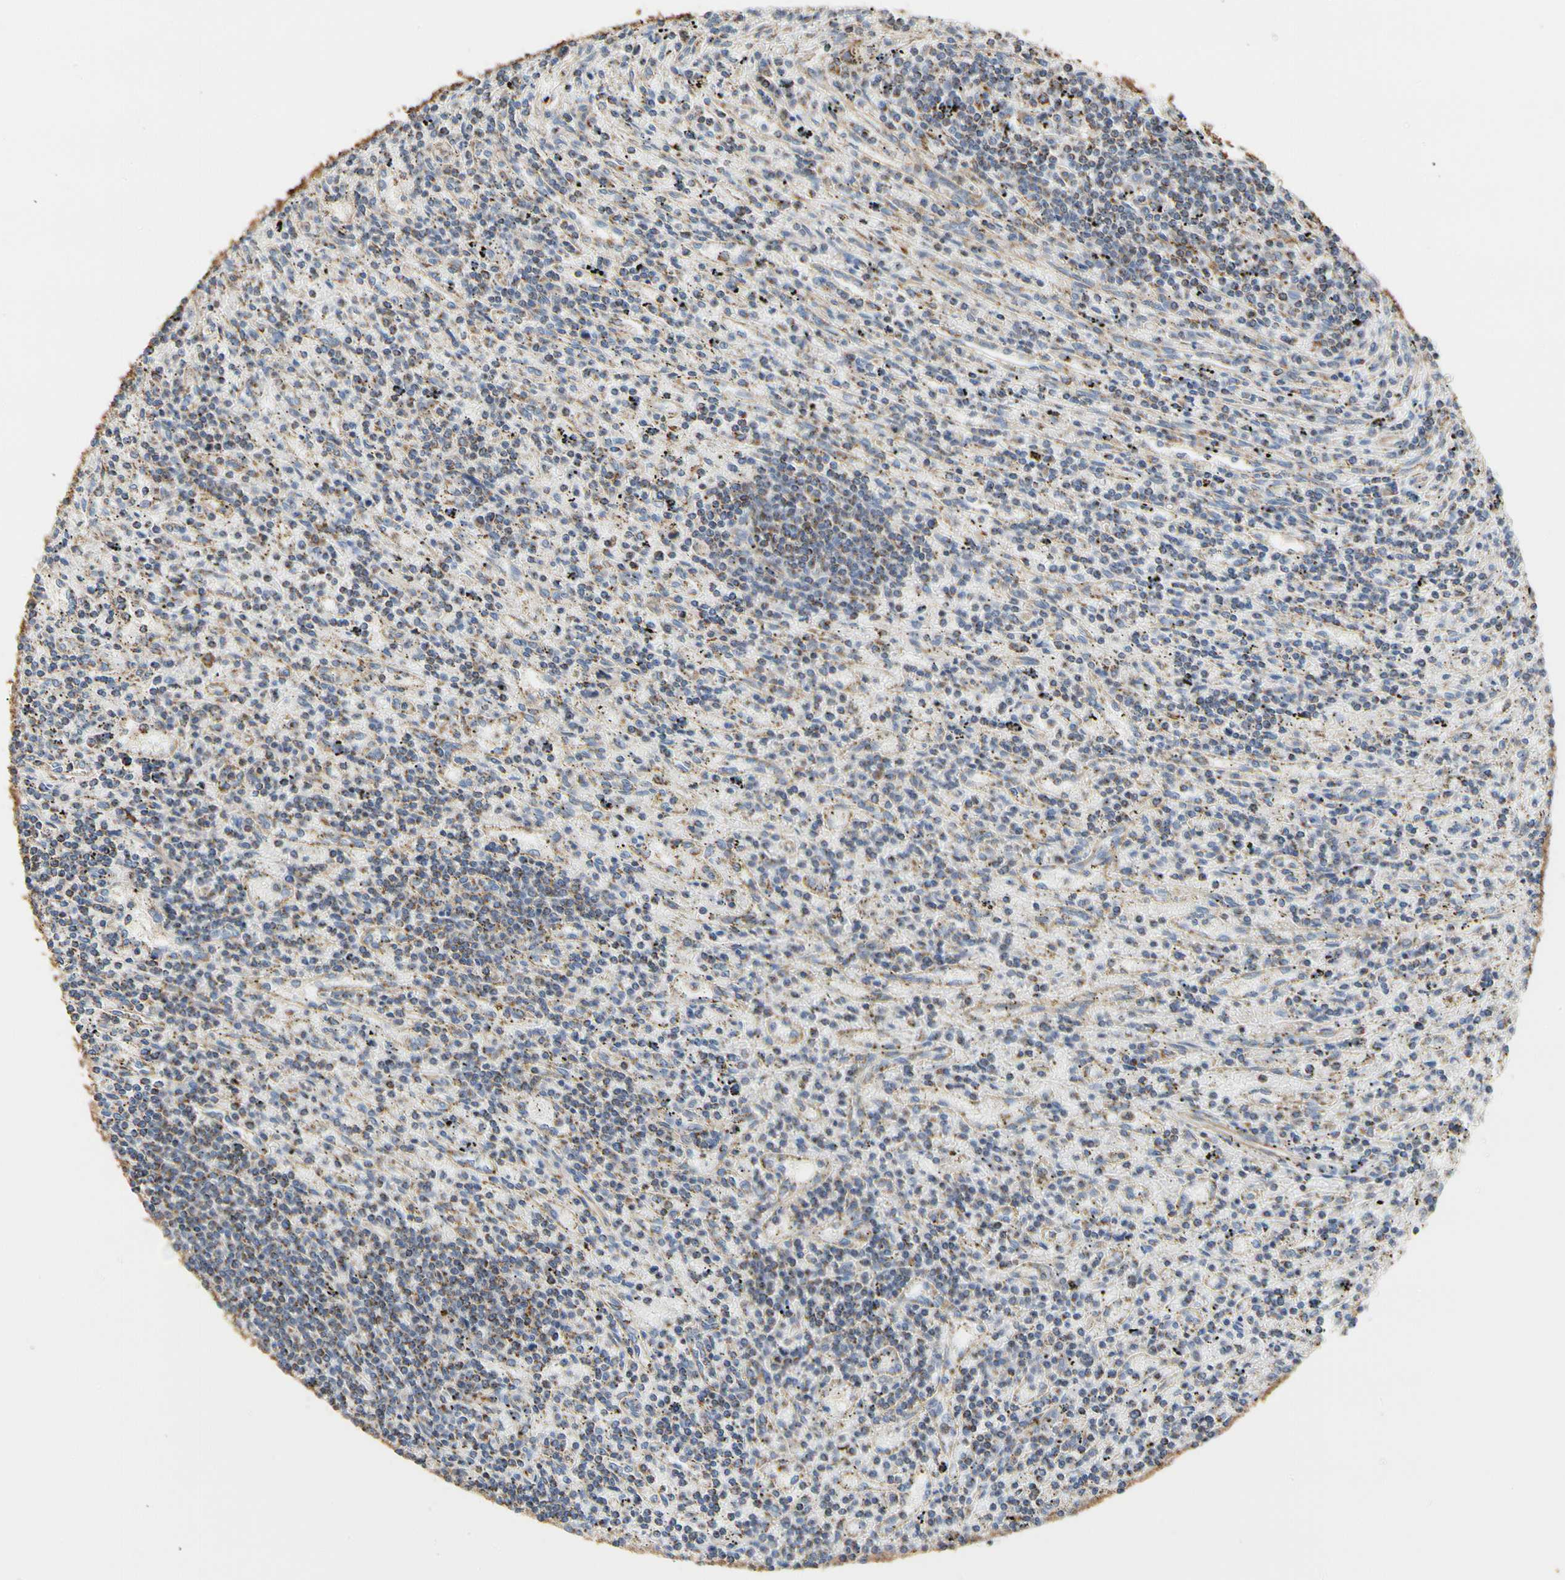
{"staining": {"intensity": "negative", "quantity": "none", "location": "none"}, "tissue": "lymphoma", "cell_type": "Tumor cells", "image_type": "cancer", "snomed": [{"axis": "morphology", "description": "Malignant lymphoma, non-Hodgkin's type, Low grade"}, {"axis": "topography", "description": "Spleen"}], "caption": "Tumor cells show no significant positivity in lymphoma. (Stains: DAB (3,3'-diaminobenzidine) IHC with hematoxylin counter stain, Microscopy: brightfield microscopy at high magnification).", "gene": "TUBA1A", "patient": {"sex": "male", "age": 76}}